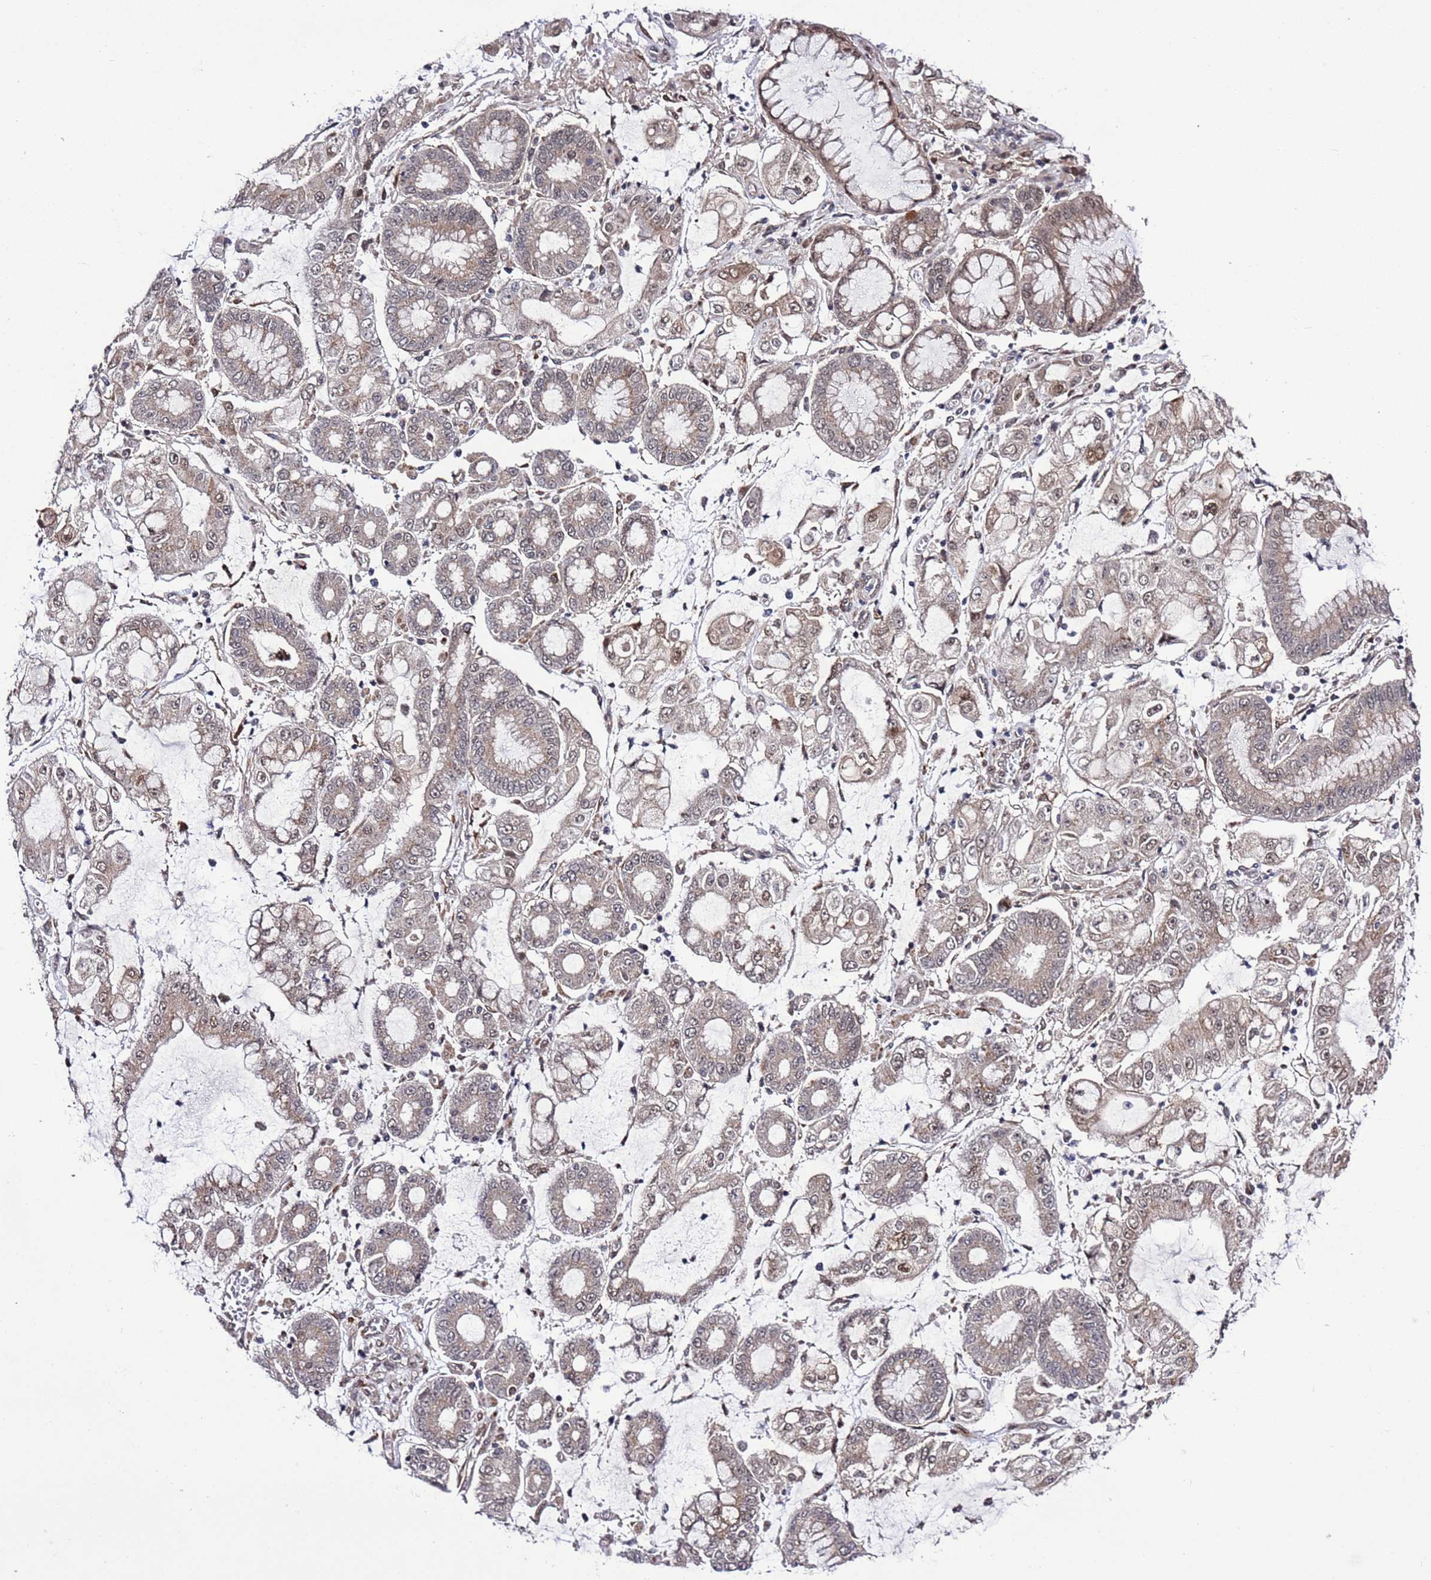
{"staining": {"intensity": "weak", "quantity": ">75%", "location": "cytoplasmic/membranous,nuclear"}, "tissue": "stomach cancer", "cell_type": "Tumor cells", "image_type": "cancer", "snomed": [{"axis": "morphology", "description": "Adenocarcinoma, NOS"}, {"axis": "topography", "description": "Stomach"}], "caption": "Stomach adenocarcinoma stained with DAB (3,3'-diaminobenzidine) immunohistochemistry displays low levels of weak cytoplasmic/membranous and nuclear positivity in about >75% of tumor cells.", "gene": "POLR2D", "patient": {"sex": "male", "age": 76}}